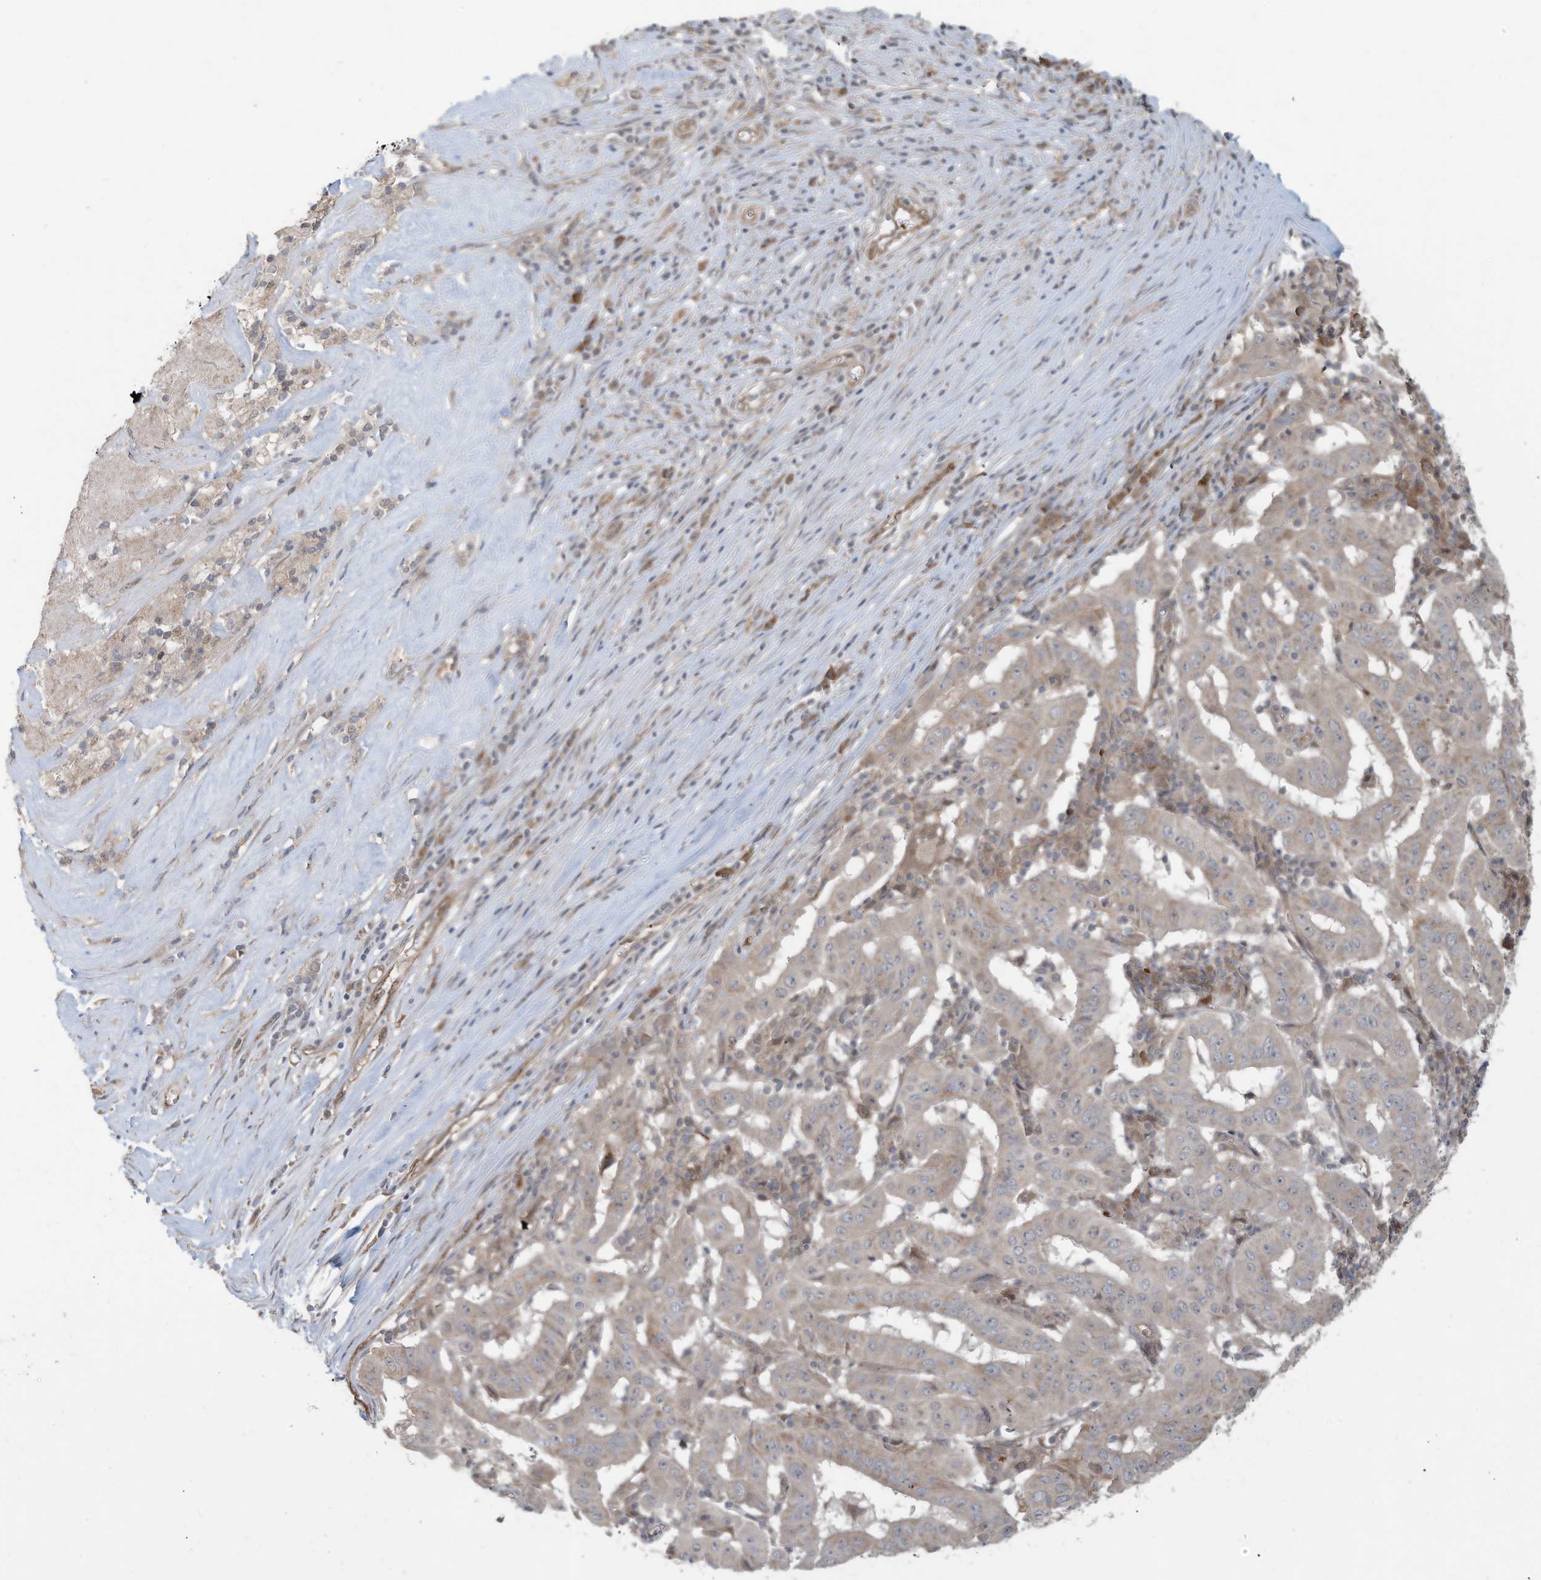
{"staining": {"intensity": "weak", "quantity": "<25%", "location": "cytoplasmic/membranous"}, "tissue": "pancreatic cancer", "cell_type": "Tumor cells", "image_type": "cancer", "snomed": [{"axis": "morphology", "description": "Adenocarcinoma, NOS"}, {"axis": "topography", "description": "Pancreas"}], "caption": "Immunohistochemical staining of adenocarcinoma (pancreatic) exhibits no significant staining in tumor cells.", "gene": "ERI2", "patient": {"sex": "male", "age": 63}}